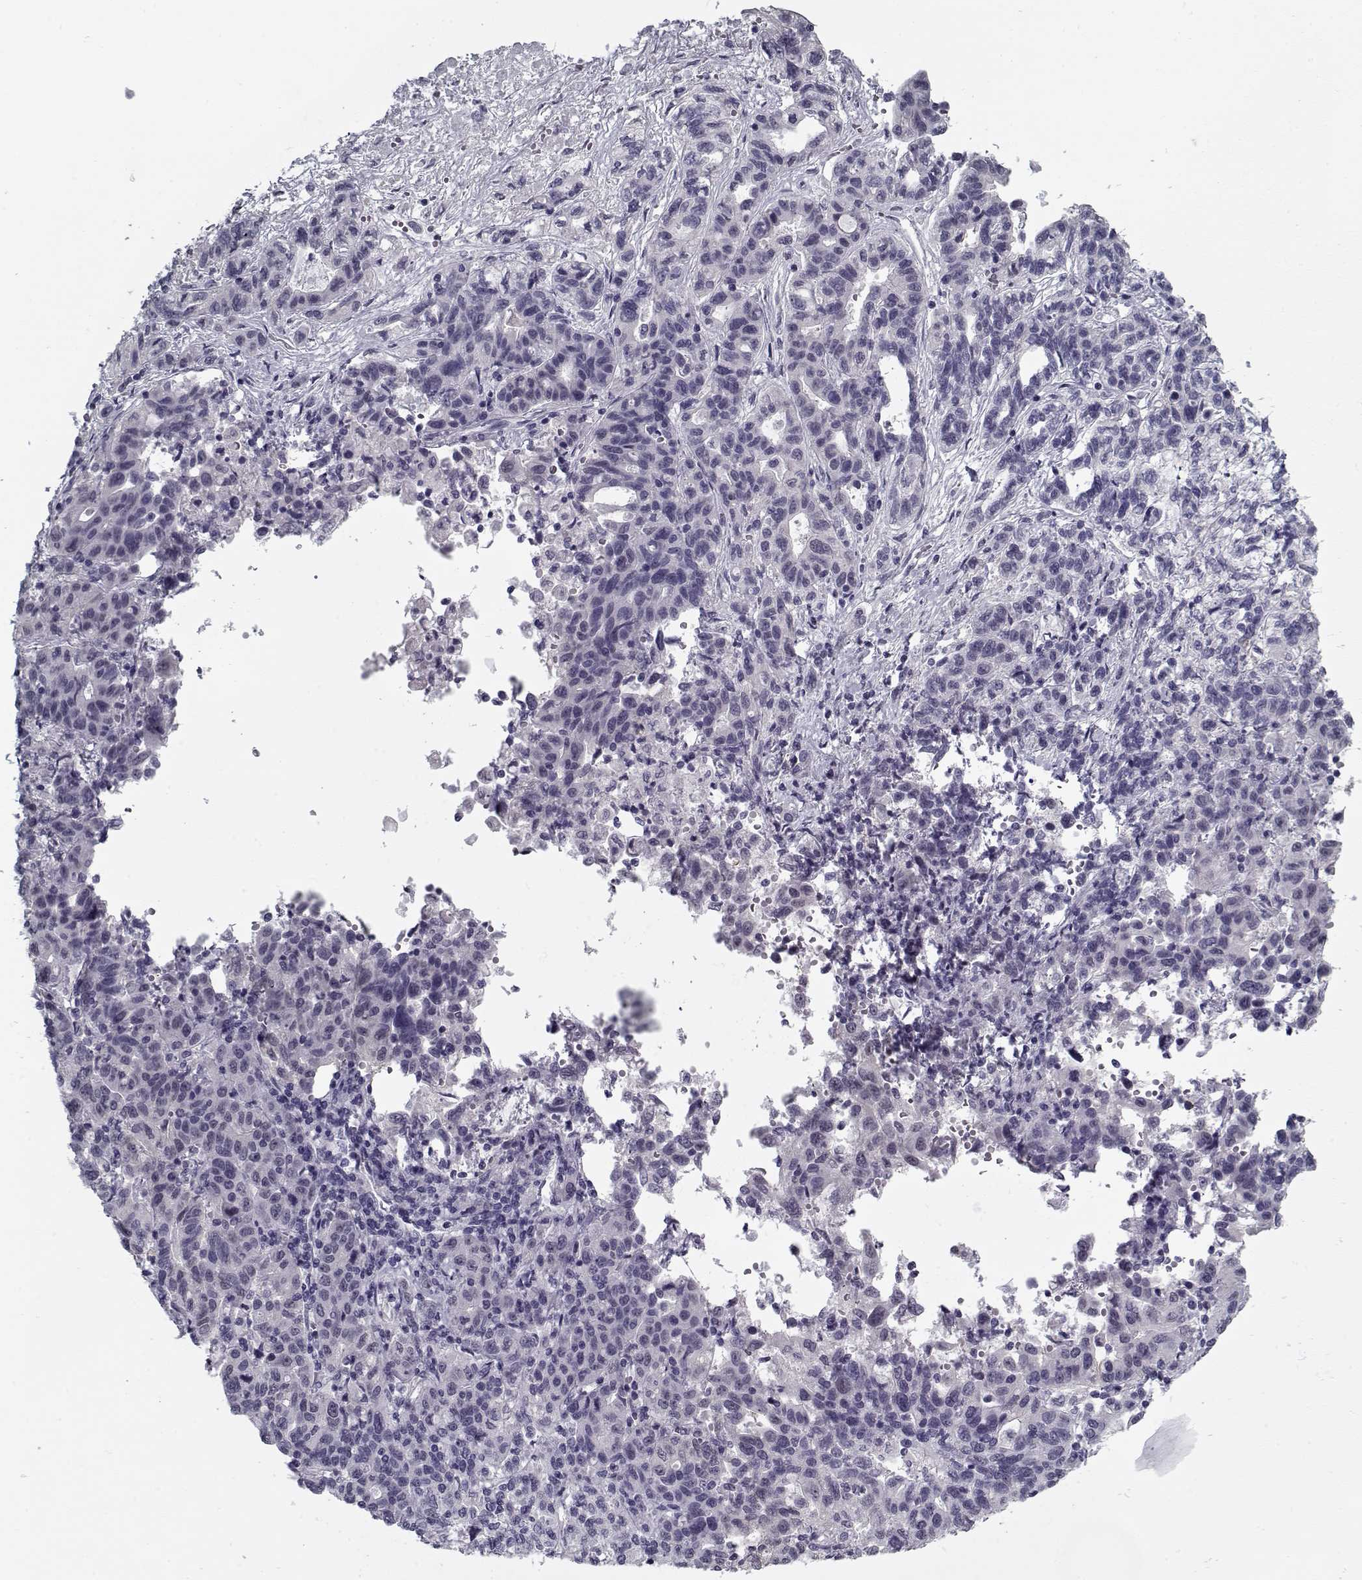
{"staining": {"intensity": "negative", "quantity": "none", "location": "none"}, "tissue": "liver cancer", "cell_type": "Tumor cells", "image_type": "cancer", "snomed": [{"axis": "morphology", "description": "Adenocarcinoma, NOS"}, {"axis": "morphology", "description": "Cholangiocarcinoma"}, {"axis": "topography", "description": "Liver"}], "caption": "The IHC photomicrograph has no significant expression in tumor cells of liver cancer tissue.", "gene": "RNF32", "patient": {"sex": "male", "age": 64}}